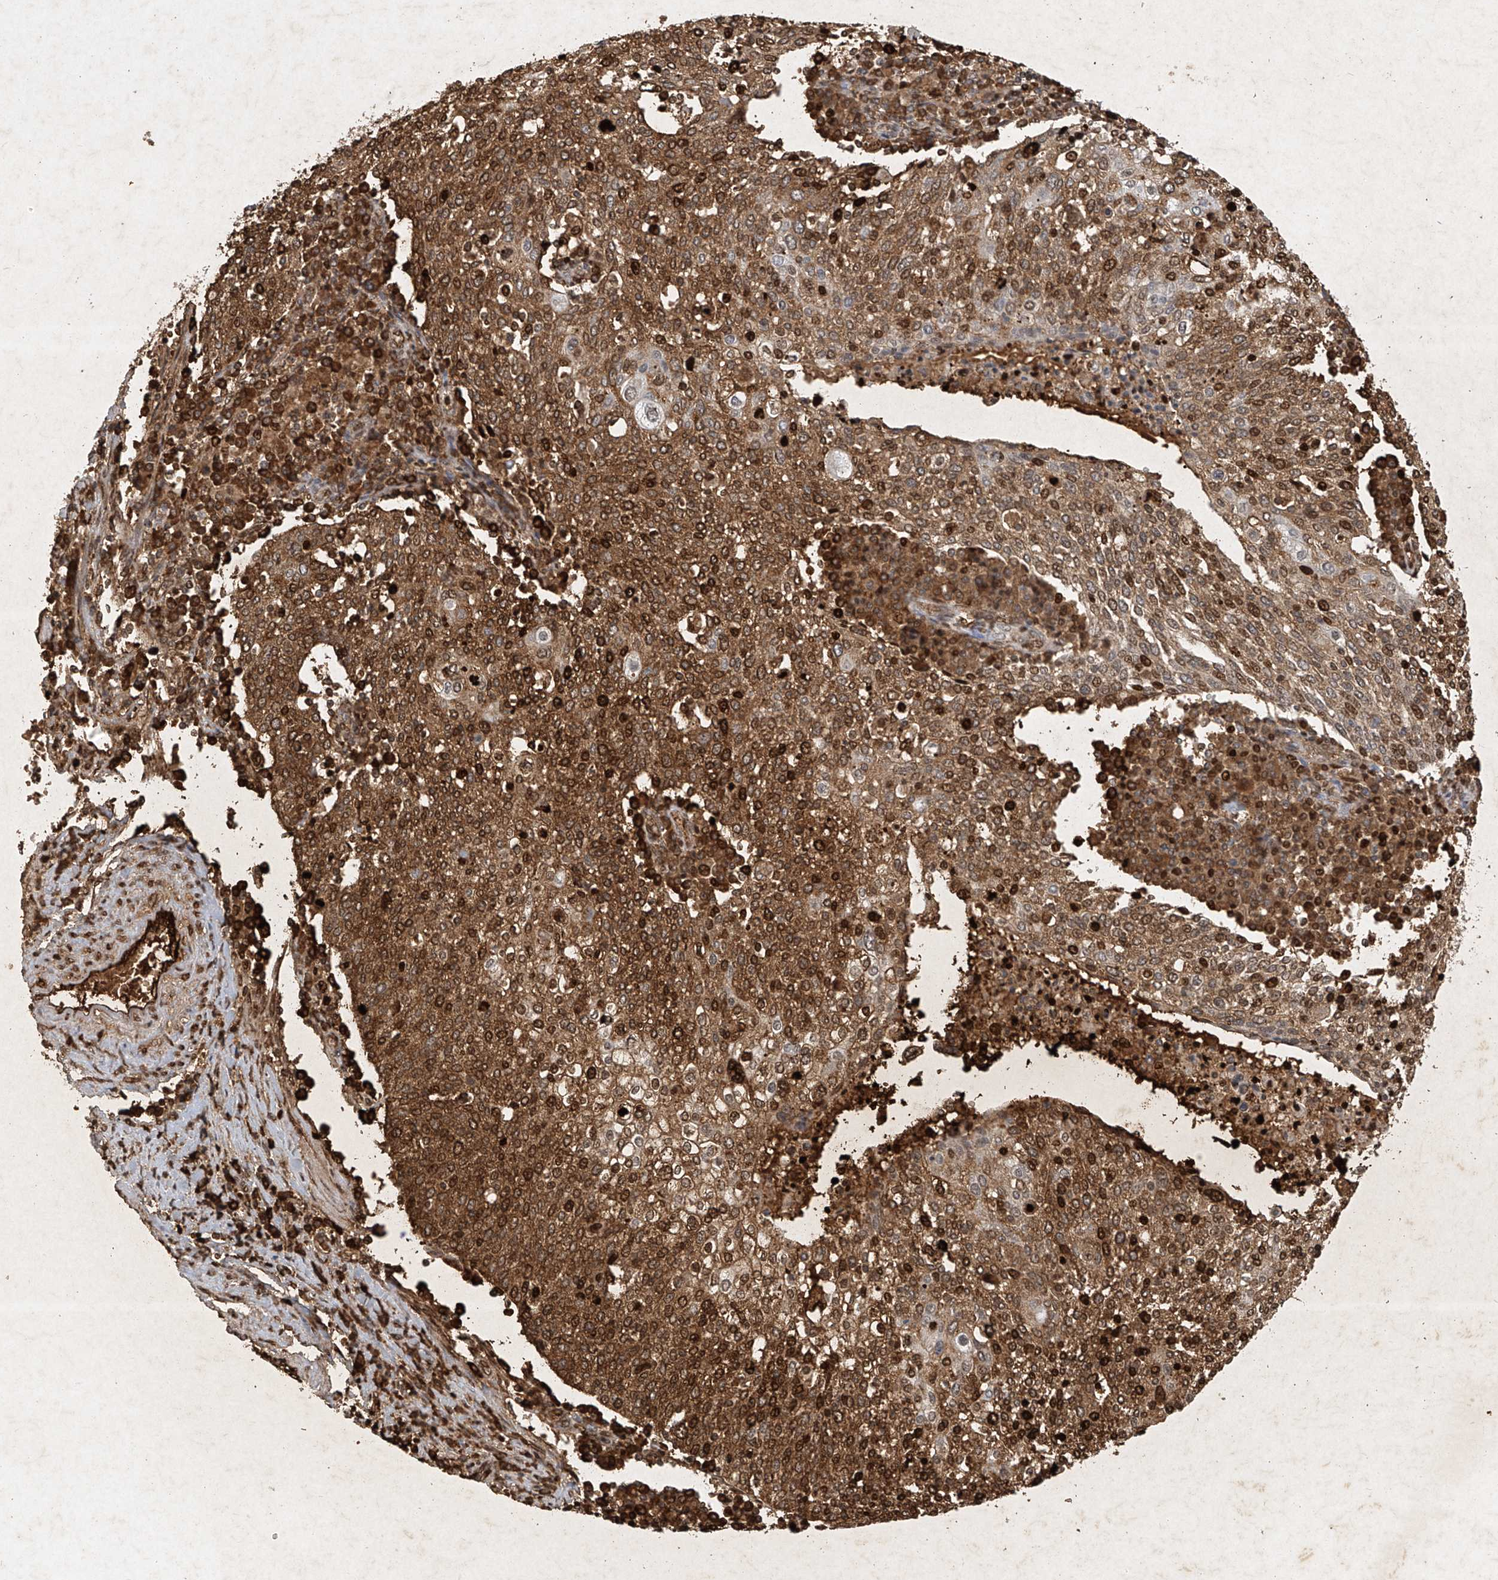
{"staining": {"intensity": "moderate", "quantity": ">75%", "location": "cytoplasmic/membranous,nuclear"}, "tissue": "cervical cancer", "cell_type": "Tumor cells", "image_type": "cancer", "snomed": [{"axis": "morphology", "description": "Squamous cell carcinoma, NOS"}, {"axis": "topography", "description": "Cervix"}], "caption": "Human cervical squamous cell carcinoma stained with a brown dye demonstrates moderate cytoplasmic/membranous and nuclear positive expression in approximately >75% of tumor cells.", "gene": "ATRIP", "patient": {"sex": "female", "age": 40}}